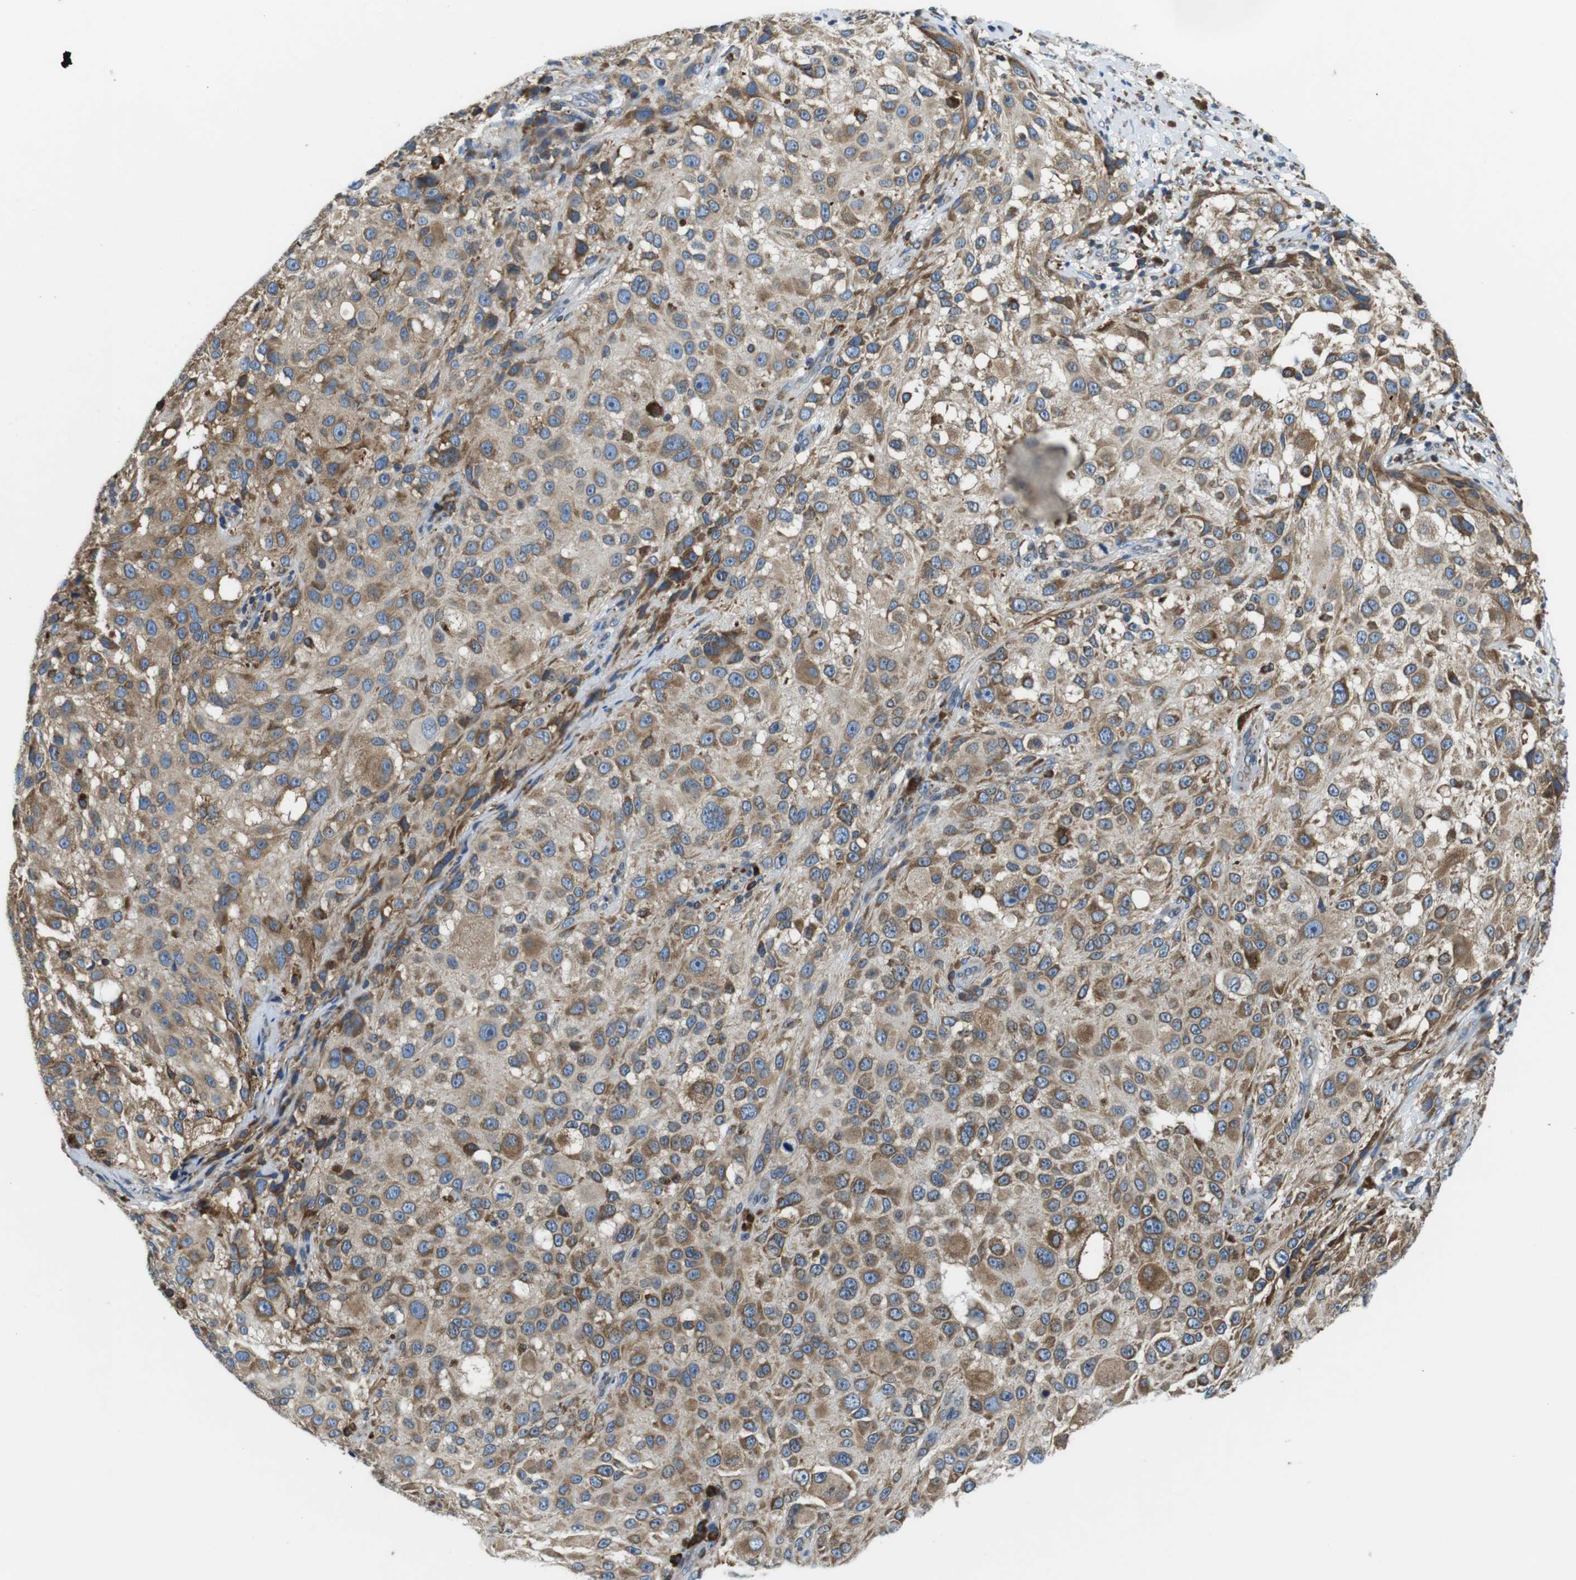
{"staining": {"intensity": "moderate", "quantity": ">75%", "location": "cytoplasmic/membranous"}, "tissue": "melanoma", "cell_type": "Tumor cells", "image_type": "cancer", "snomed": [{"axis": "morphology", "description": "Necrosis, NOS"}, {"axis": "morphology", "description": "Malignant melanoma, NOS"}, {"axis": "topography", "description": "Skin"}], "caption": "Melanoma was stained to show a protein in brown. There is medium levels of moderate cytoplasmic/membranous expression in about >75% of tumor cells.", "gene": "UGGT1", "patient": {"sex": "female", "age": 87}}